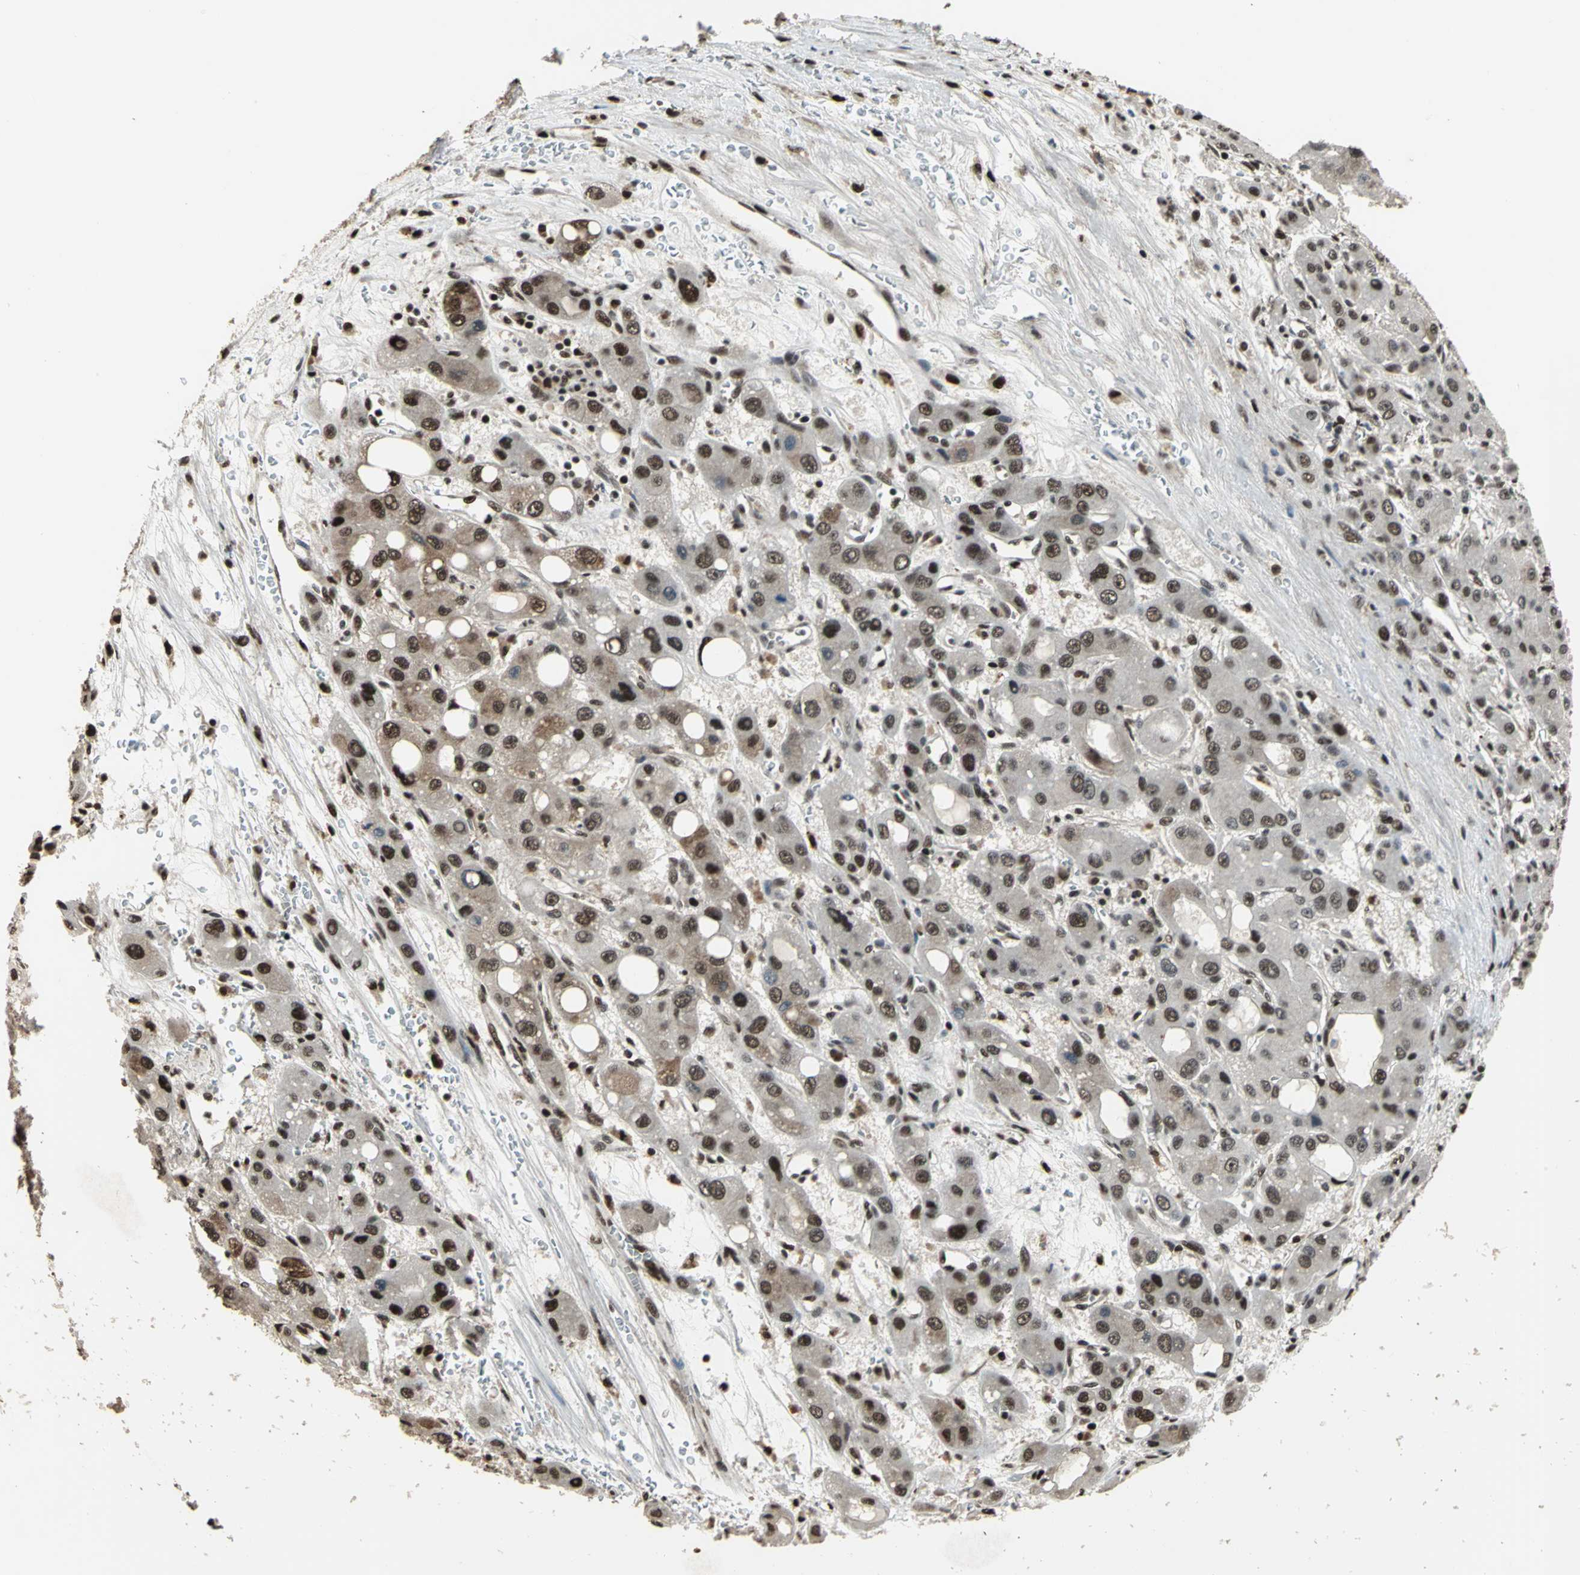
{"staining": {"intensity": "moderate", "quantity": ">75%", "location": "nuclear"}, "tissue": "liver cancer", "cell_type": "Tumor cells", "image_type": "cancer", "snomed": [{"axis": "morphology", "description": "Carcinoma, Hepatocellular, NOS"}, {"axis": "topography", "description": "Liver"}], "caption": "Protein expression analysis of human liver cancer (hepatocellular carcinoma) reveals moderate nuclear expression in about >75% of tumor cells.", "gene": "MIS18BP1", "patient": {"sex": "male", "age": 55}}